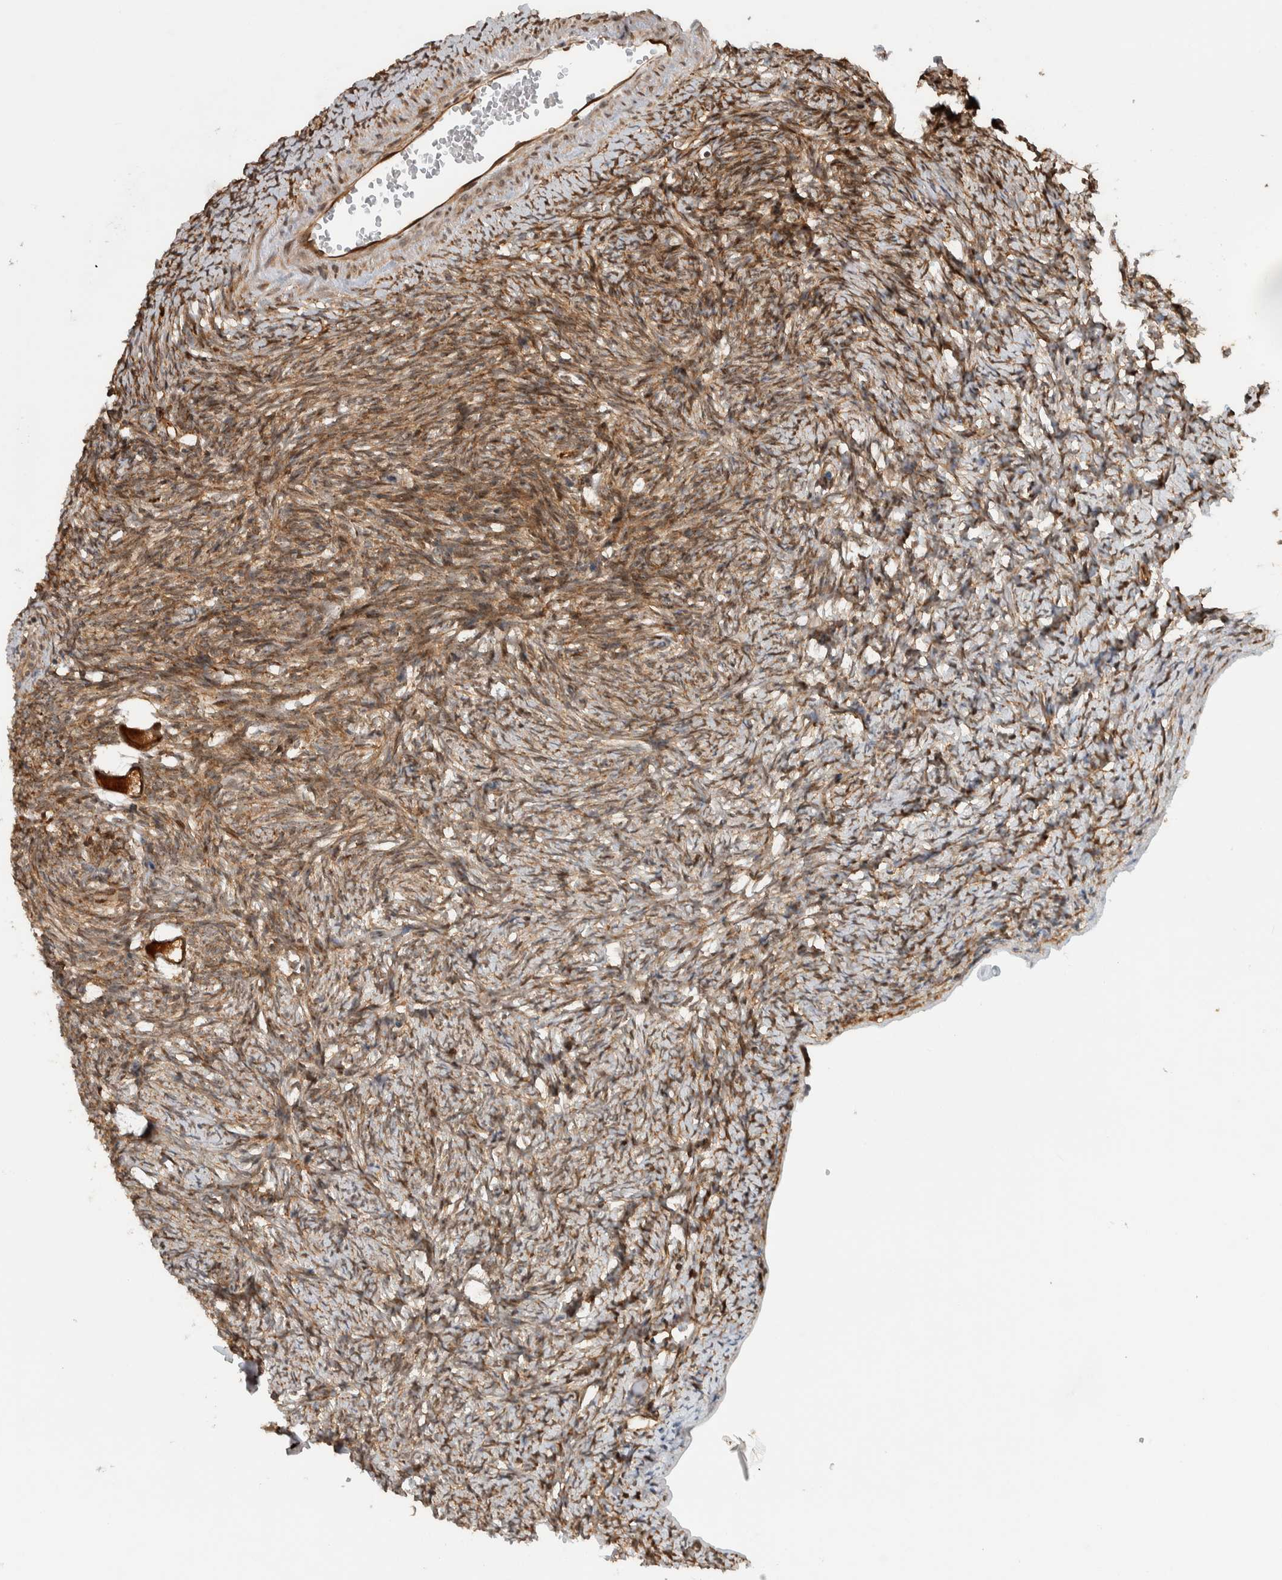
{"staining": {"intensity": "strong", "quantity": ">75%", "location": "cytoplasmic/membranous"}, "tissue": "ovary", "cell_type": "Follicle cells", "image_type": "normal", "snomed": [{"axis": "morphology", "description": "Normal tissue, NOS"}, {"axis": "topography", "description": "Ovary"}], "caption": "Strong cytoplasmic/membranous positivity for a protein is present in about >75% of follicle cells of benign ovary using IHC.", "gene": "CNTROB", "patient": {"sex": "female", "age": 34}}